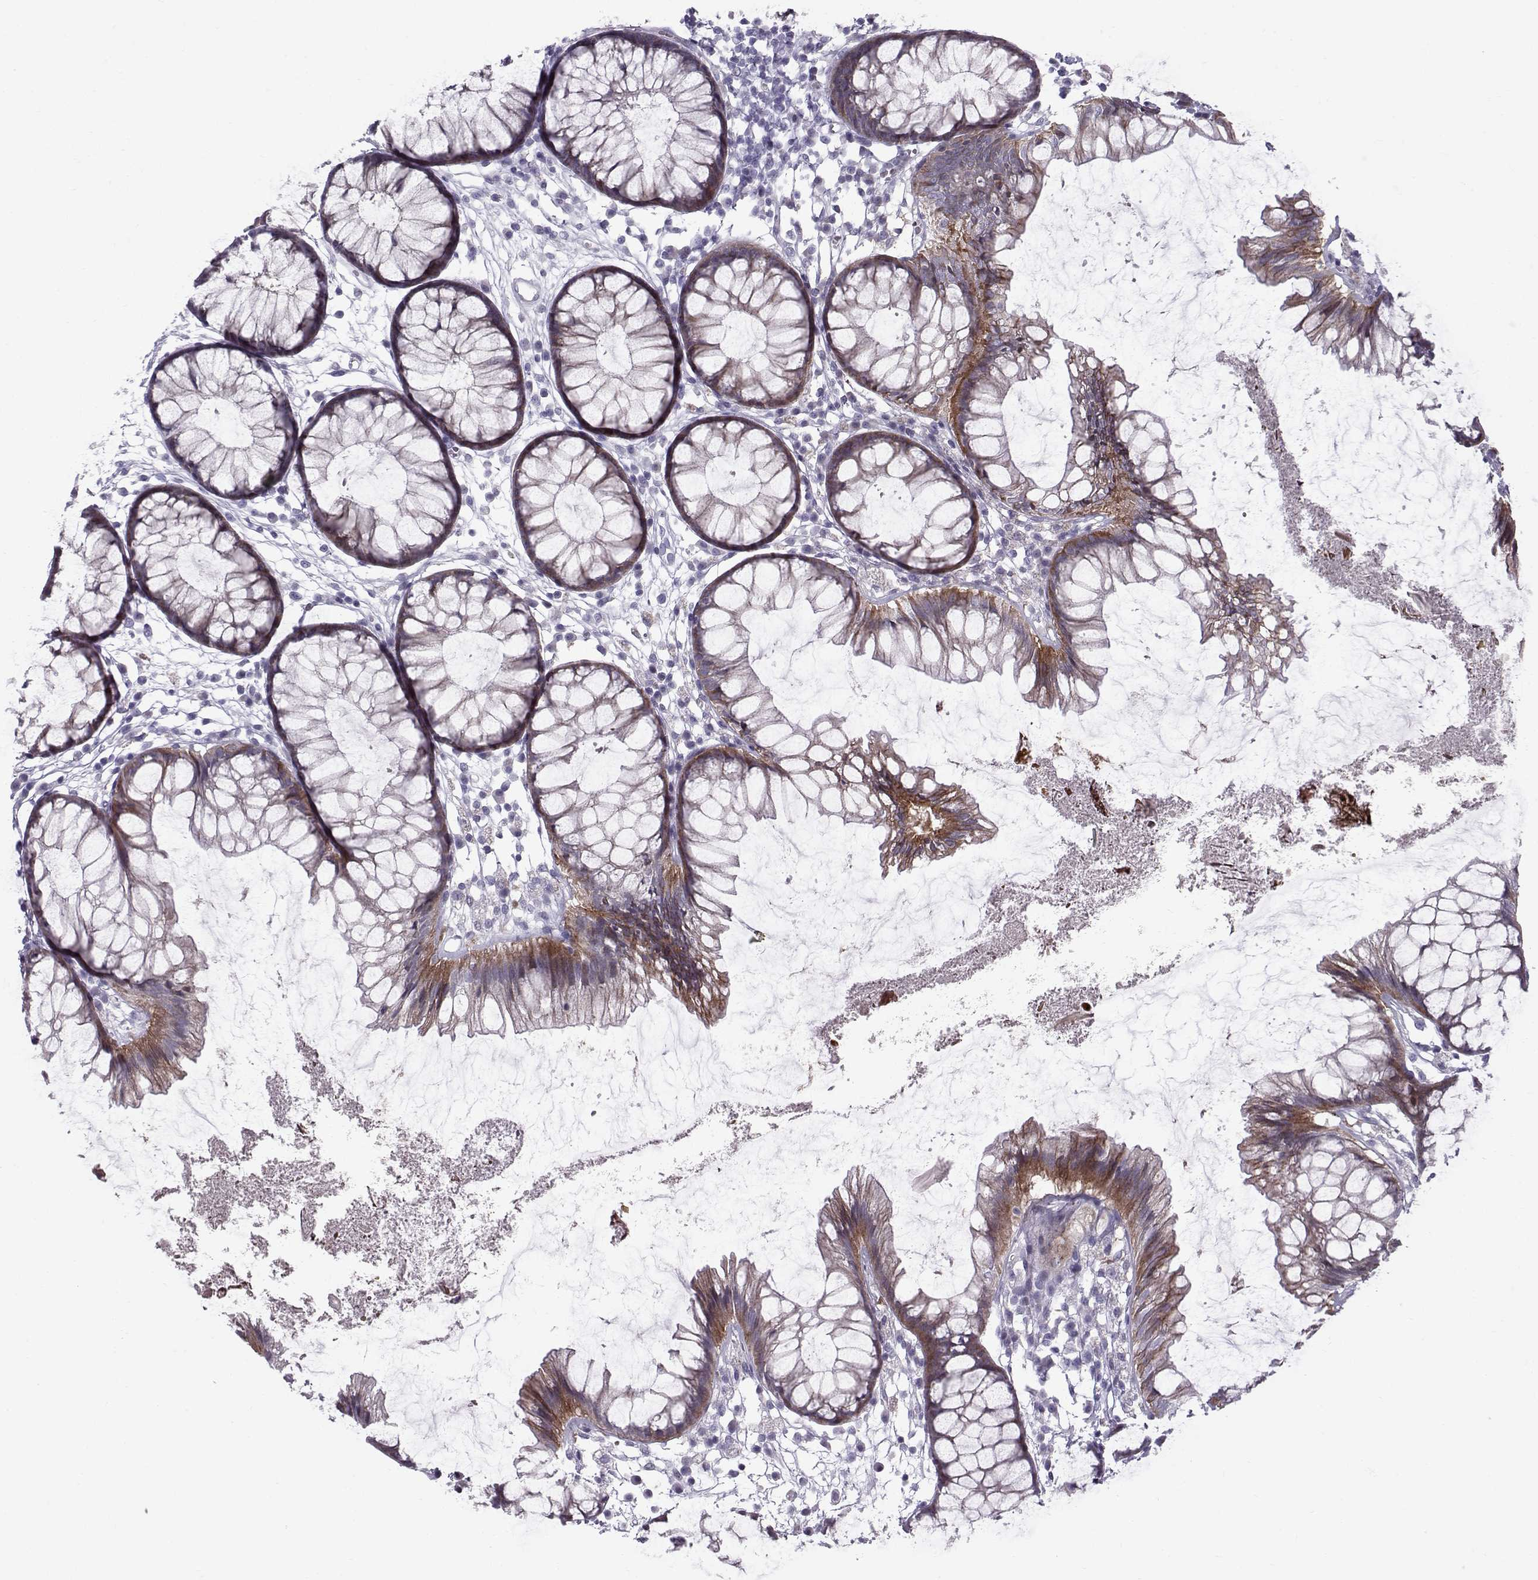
{"staining": {"intensity": "negative", "quantity": "none", "location": "none"}, "tissue": "colon", "cell_type": "Endothelial cells", "image_type": "normal", "snomed": [{"axis": "morphology", "description": "Normal tissue, NOS"}, {"axis": "morphology", "description": "Adenocarcinoma, NOS"}, {"axis": "topography", "description": "Colon"}], "caption": "An immunohistochemistry micrograph of normal colon is shown. There is no staining in endothelial cells of colon. The staining is performed using DAB (3,3'-diaminobenzidine) brown chromogen with nuclei counter-stained in using hematoxylin.", "gene": "DMRT3", "patient": {"sex": "male", "age": 65}}